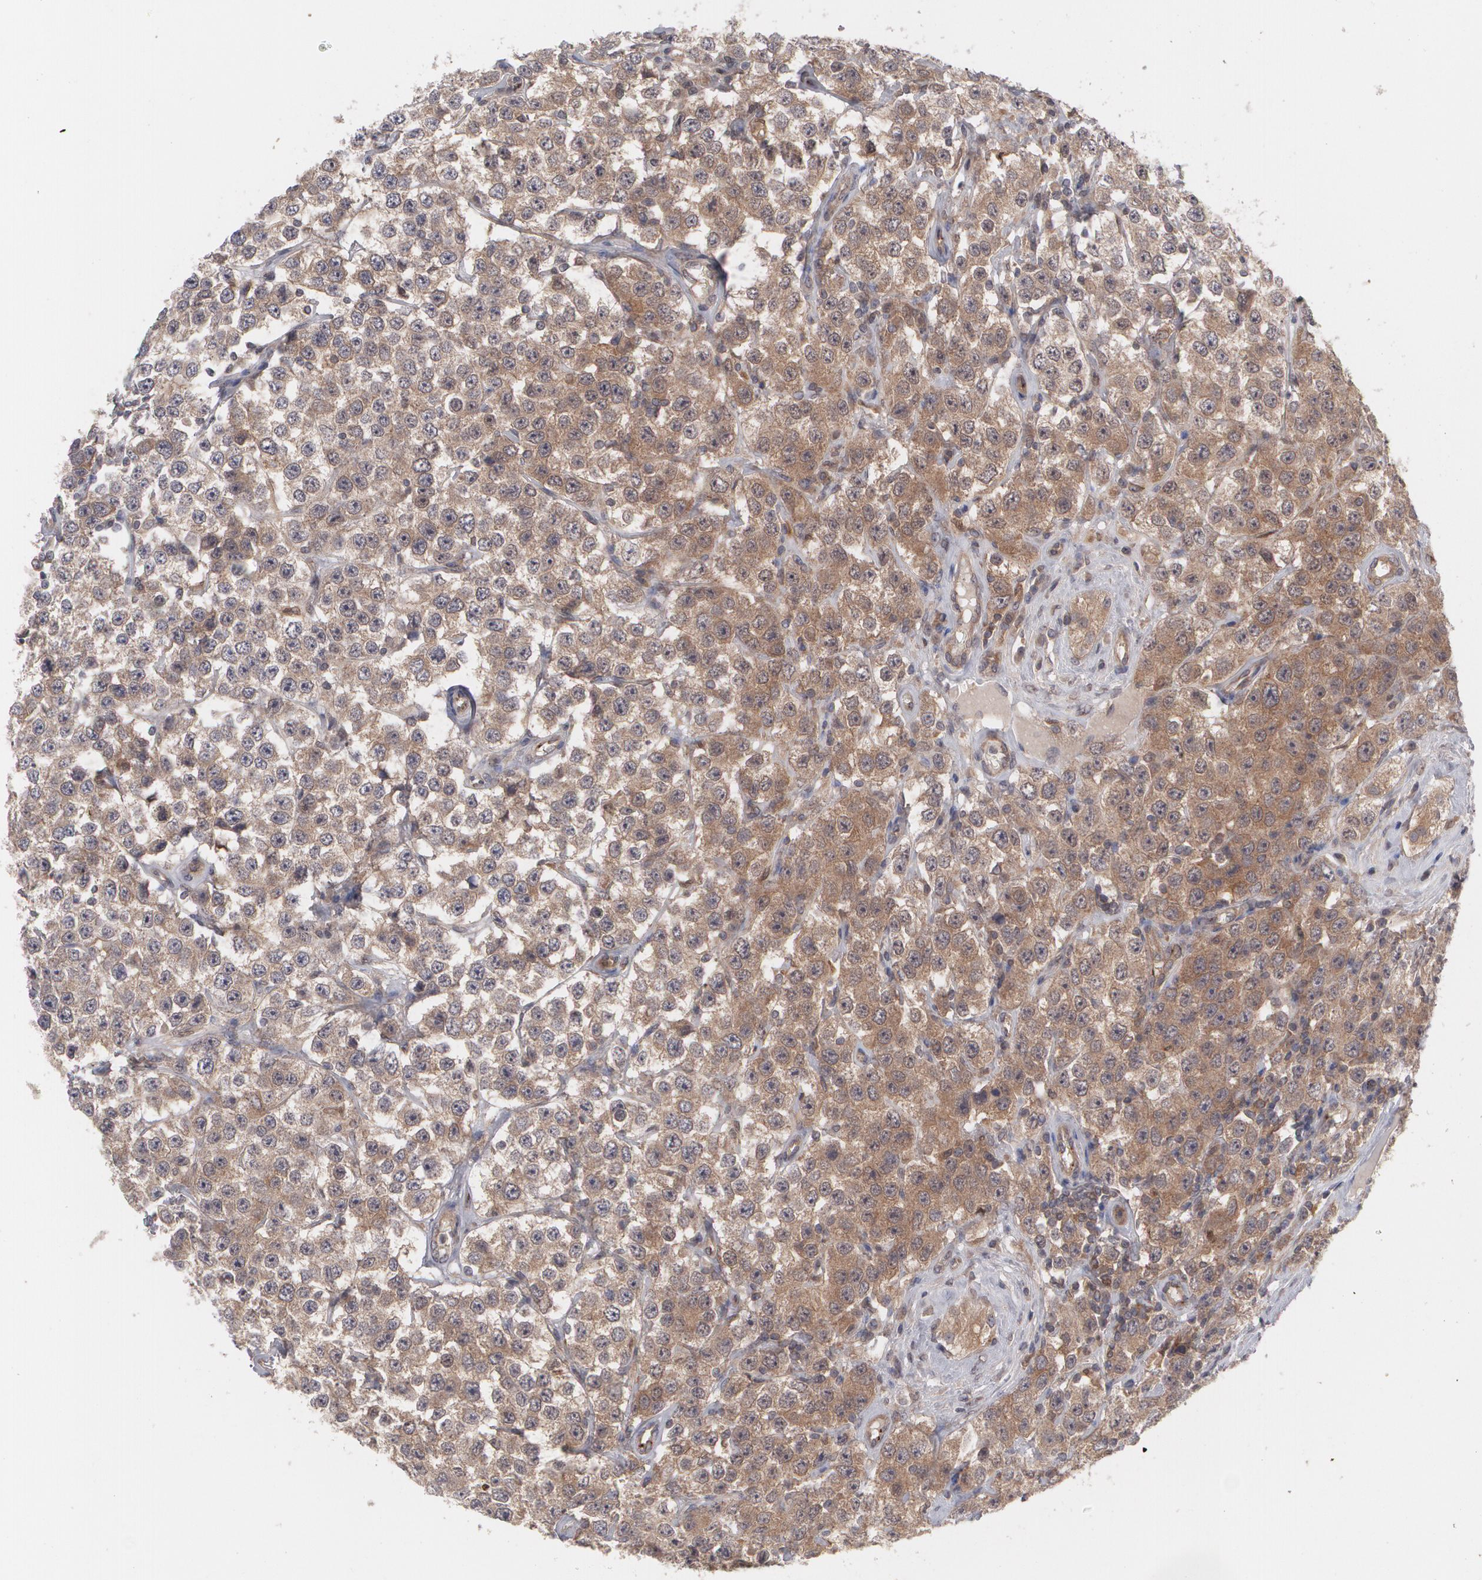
{"staining": {"intensity": "moderate", "quantity": ">75%", "location": "cytoplasmic/membranous"}, "tissue": "testis cancer", "cell_type": "Tumor cells", "image_type": "cancer", "snomed": [{"axis": "morphology", "description": "Seminoma, NOS"}, {"axis": "topography", "description": "Testis"}], "caption": "Human testis cancer (seminoma) stained with a brown dye shows moderate cytoplasmic/membranous positive positivity in about >75% of tumor cells.", "gene": "HTT", "patient": {"sex": "male", "age": 52}}